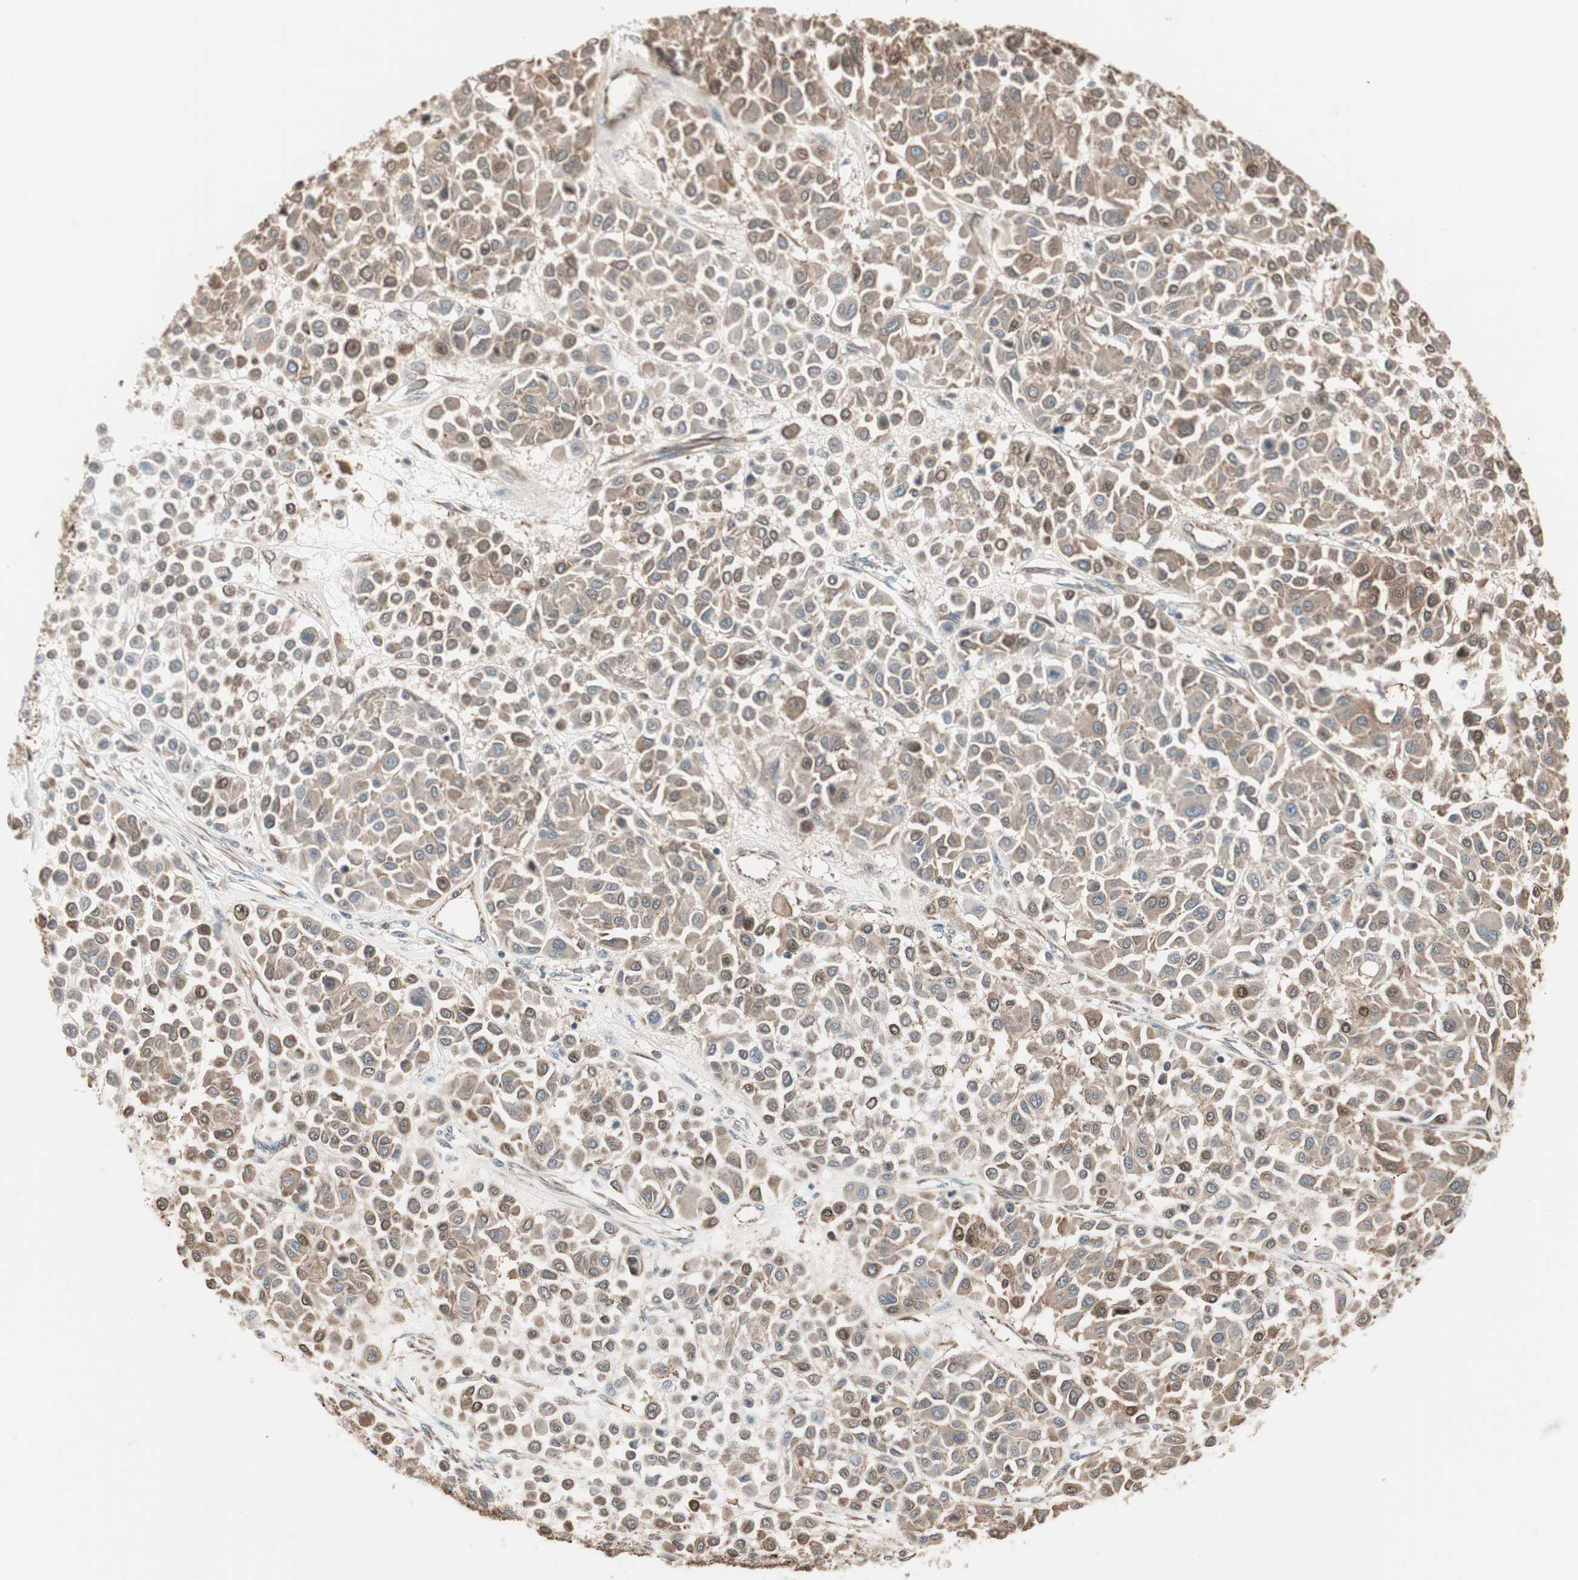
{"staining": {"intensity": "moderate", "quantity": ">75%", "location": "cytoplasmic/membranous"}, "tissue": "melanoma", "cell_type": "Tumor cells", "image_type": "cancer", "snomed": [{"axis": "morphology", "description": "Malignant melanoma, Metastatic site"}, {"axis": "topography", "description": "Soft tissue"}], "caption": "Protein staining exhibits moderate cytoplasmic/membranous expression in about >75% of tumor cells in melanoma.", "gene": "MAD2L2", "patient": {"sex": "male", "age": 41}}